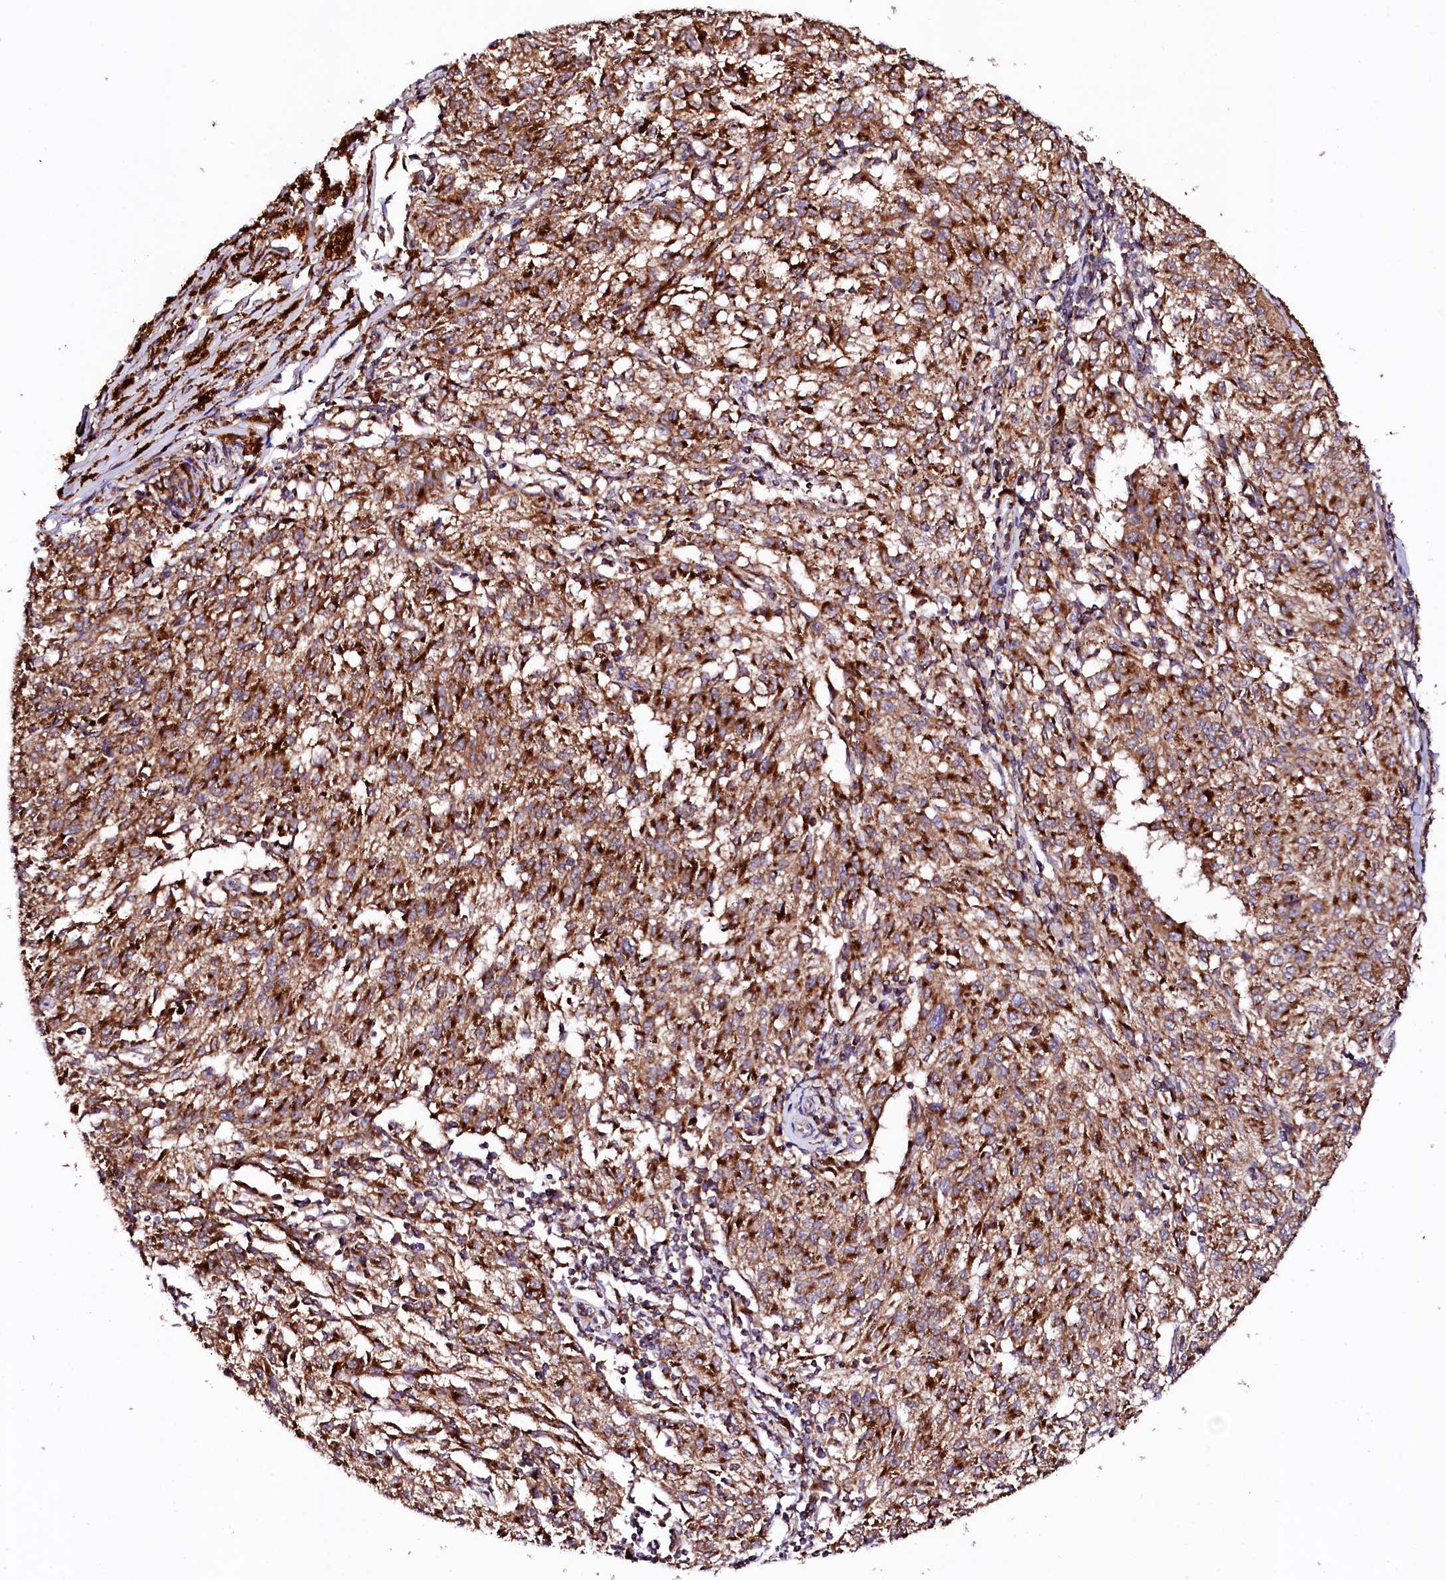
{"staining": {"intensity": "strong", "quantity": ">75%", "location": "cytoplasmic/membranous"}, "tissue": "melanoma", "cell_type": "Tumor cells", "image_type": "cancer", "snomed": [{"axis": "morphology", "description": "Malignant melanoma, NOS"}, {"axis": "topography", "description": "Skin"}], "caption": "Human melanoma stained for a protein (brown) reveals strong cytoplasmic/membranous positive expression in about >75% of tumor cells.", "gene": "ST3GAL1", "patient": {"sex": "female", "age": 72}}